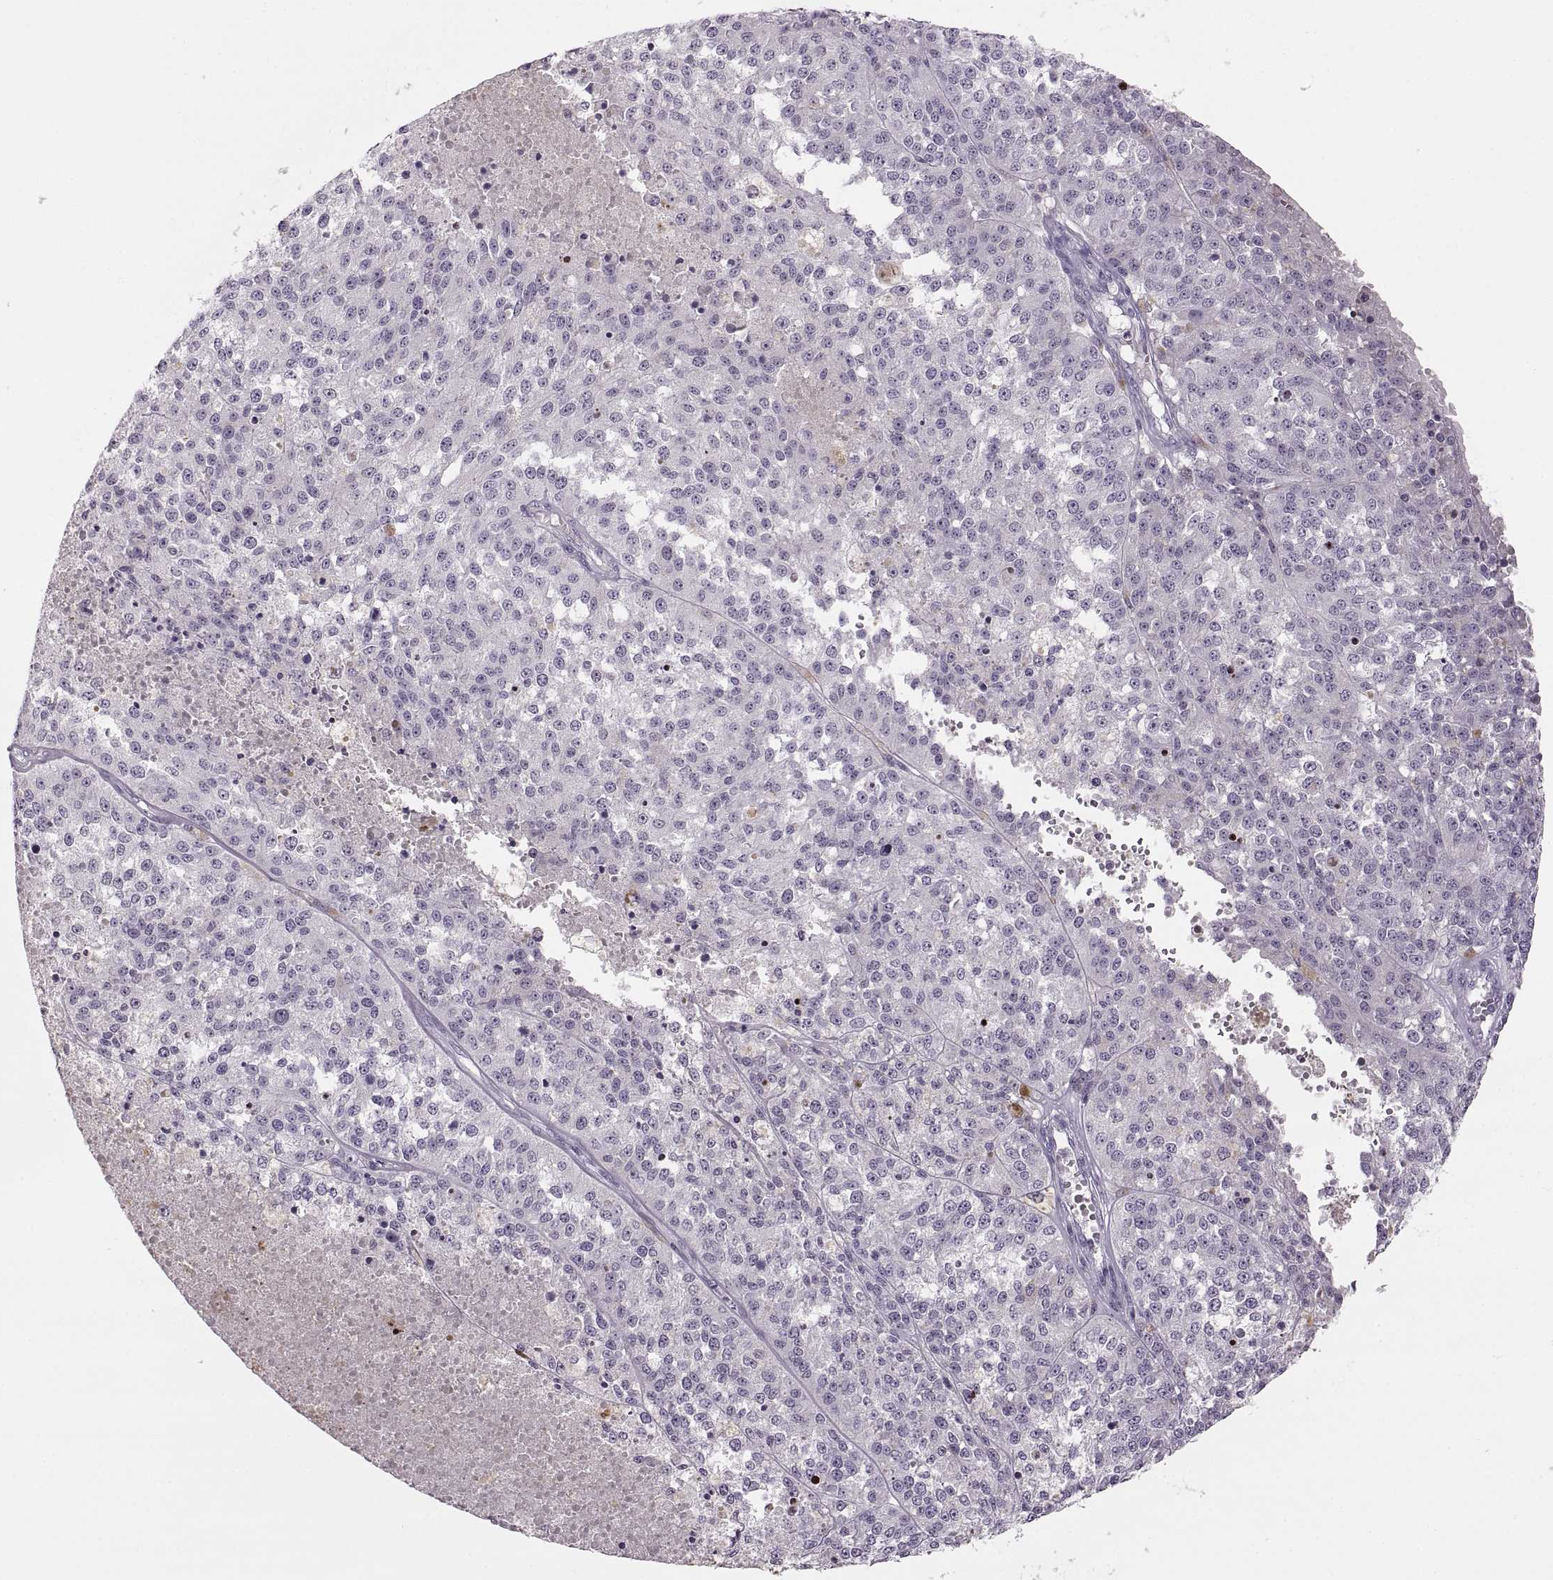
{"staining": {"intensity": "negative", "quantity": "none", "location": "none"}, "tissue": "melanoma", "cell_type": "Tumor cells", "image_type": "cancer", "snomed": [{"axis": "morphology", "description": "Malignant melanoma, Metastatic site"}, {"axis": "topography", "description": "Lymph node"}], "caption": "Tumor cells show no significant protein staining in melanoma.", "gene": "CHCT1", "patient": {"sex": "female", "age": 64}}